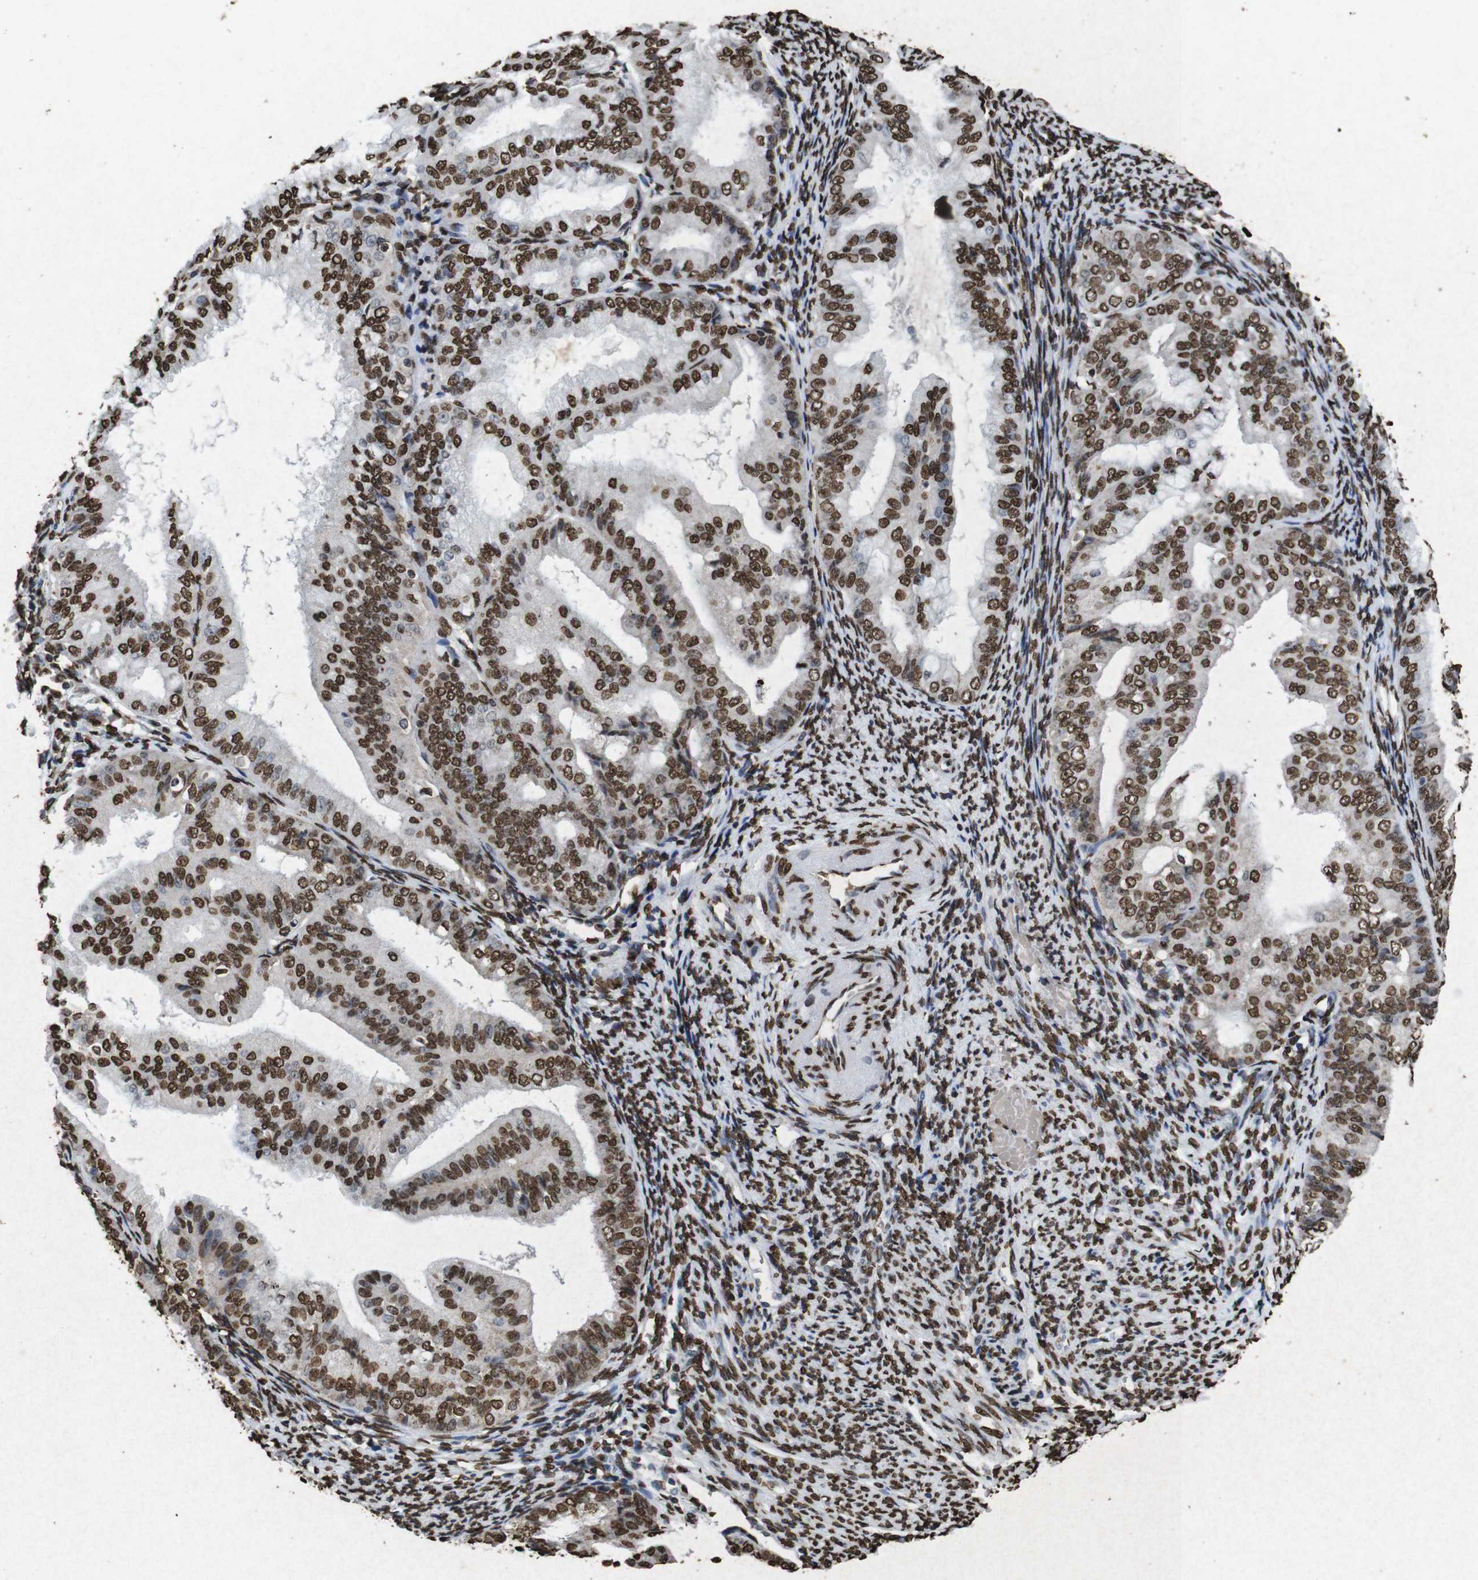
{"staining": {"intensity": "strong", "quantity": ">75%", "location": "nuclear"}, "tissue": "endometrial cancer", "cell_type": "Tumor cells", "image_type": "cancer", "snomed": [{"axis": "morphology", "description": "Adenocarcinoma, NOS"}, {"axis": "topography", "description": "Endometrium"}], "caption": "Immunohistochemical staining of human endometrial cancer demonstrates strong nuclear protein expression in approximately >75% of tumor cells.", "gene": "MDM2", "patient": {"sex": "female", "age": 63}}